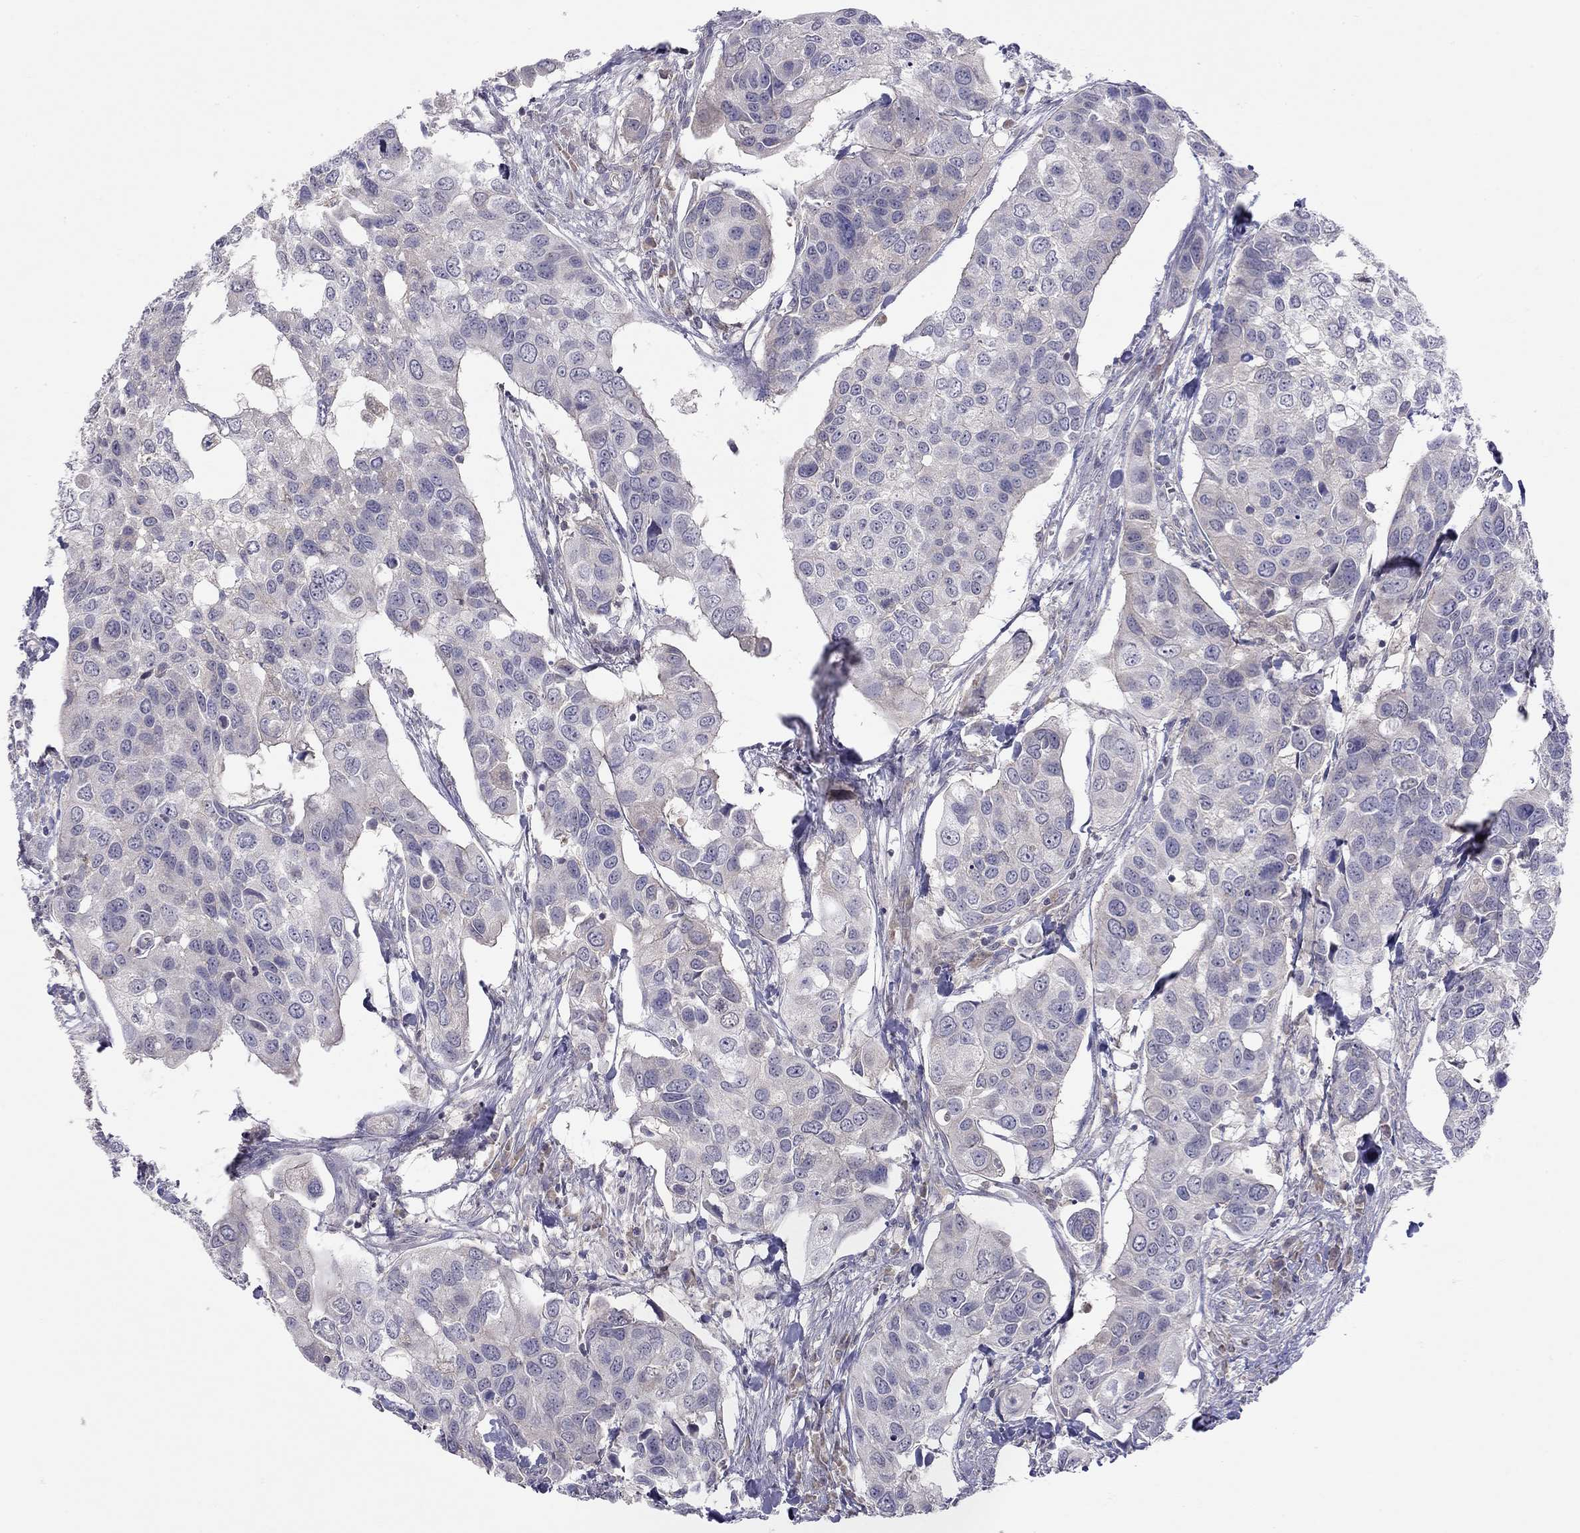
{"staining": {"intensity": "negative", "quantity": "none", "location": "none"}, "tissue": "urothelial cancer", "cell_type": "Tumor cells", "image_type": "cancer", "snomed": [{"axis": "morphology", "description": "Urothelial carcinoma, High grade"}, {"axis": "topography", "description": "Urinary bladder"}], "caption": "Immunohistochemistry of human urothelial cancer reveals no expression in tumor cells.", "gene": "RTP5", "patient": {"sex": "male", "age": 60}}